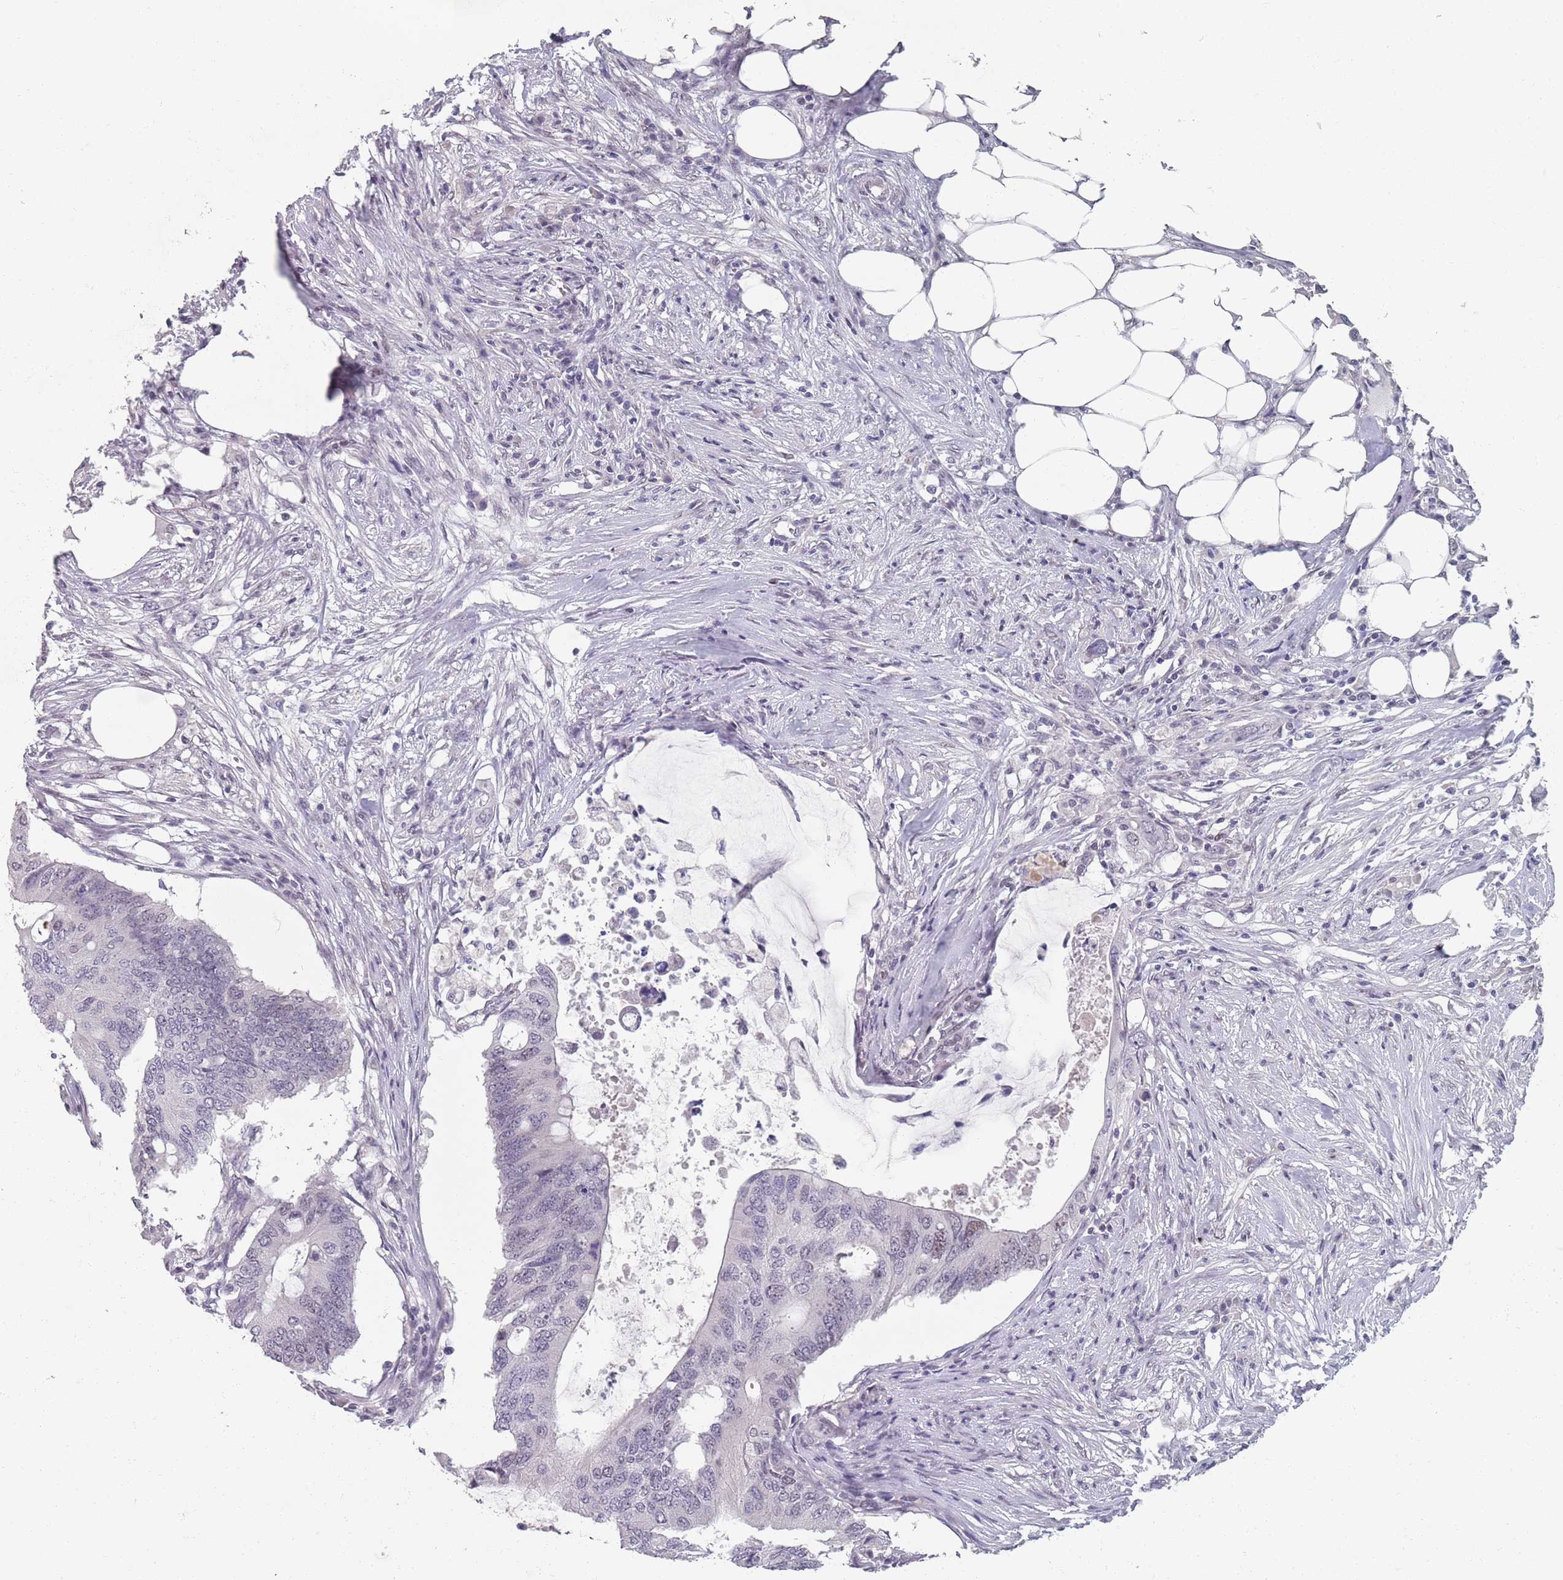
{"staining": {"intensity": "weak", "quantity": "<25%", "location": "nuclear"}, "tissue": "colorectal cancer", "cell_type": "Tumor cells", "image_type": "cancer", "snomed": [{"axis": "morphology", "description": "Adenocarcinoma, NOS"}, {"axis": "topography", "description": "Colon"}], "caption": "Immunohistochemistry photomicrograph of human colorectal cancer (adenocarcinoma) stained for a protein (brown), which shows no expression in tumor cells.", "gene": "SAMD1", "patient": {"sex": "male", "age": 71}}